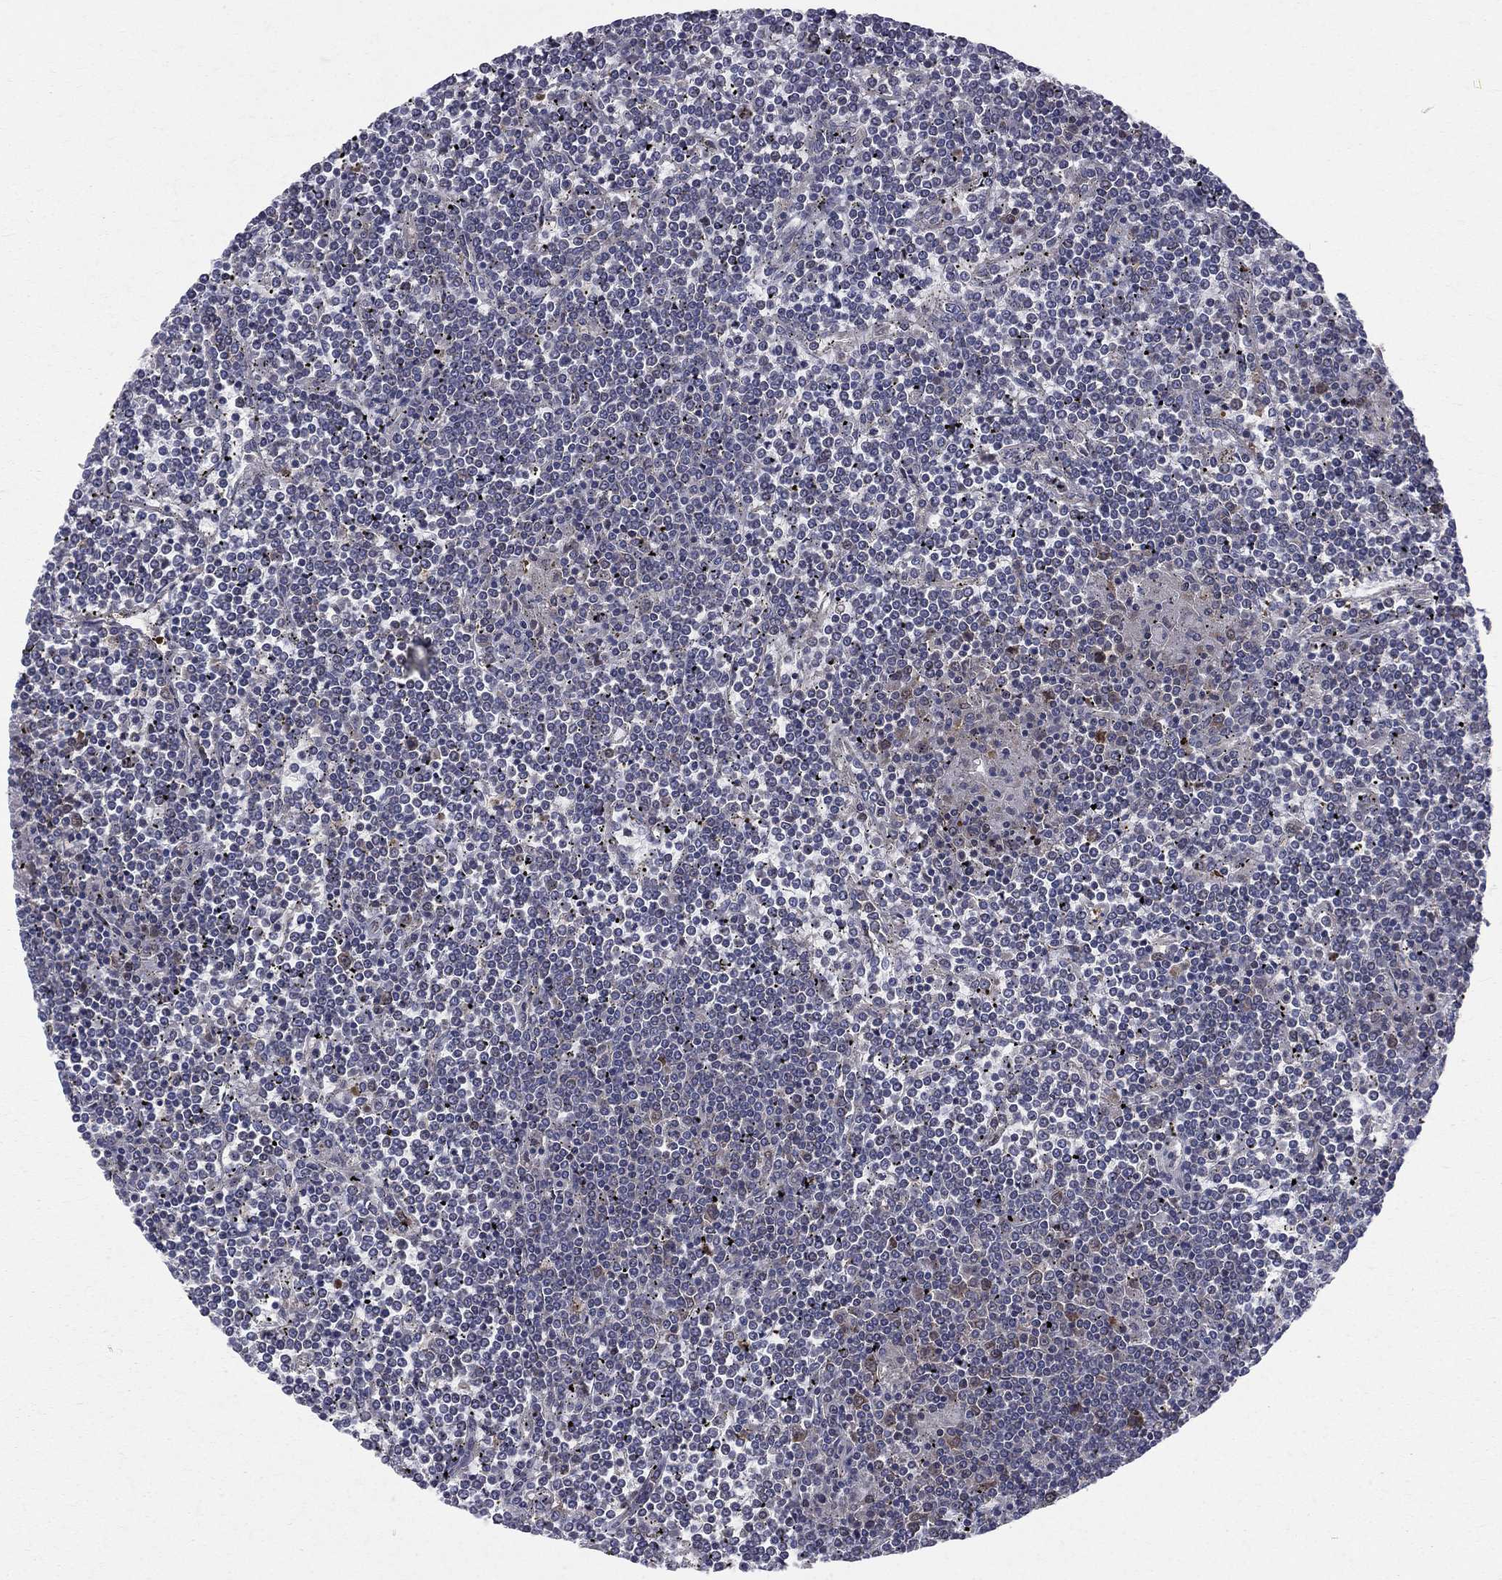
{"staining": {"intensity": "moderate", "quantity": "<25%", "location": "cytoplasmic/membranous"}, "tissue": "lymphoma", "cell_type": "Tumor cells", "image_type": "cancer", "snomed": [{"axis": "morphology", "description": "Malignant lymphoma, non-Hodgkin's type, Low grade"}, {"axis": "topography", "description": "Spleen"}], "caption": "Protein staining by immunohistochemistry (IHC) demonstrates moderate cytoplasmic/membranous staining in approximately <25% of tumor cells in lymphoma.", "gene": "POMZP3", "patient": {"sex": "female", "age": 19}}